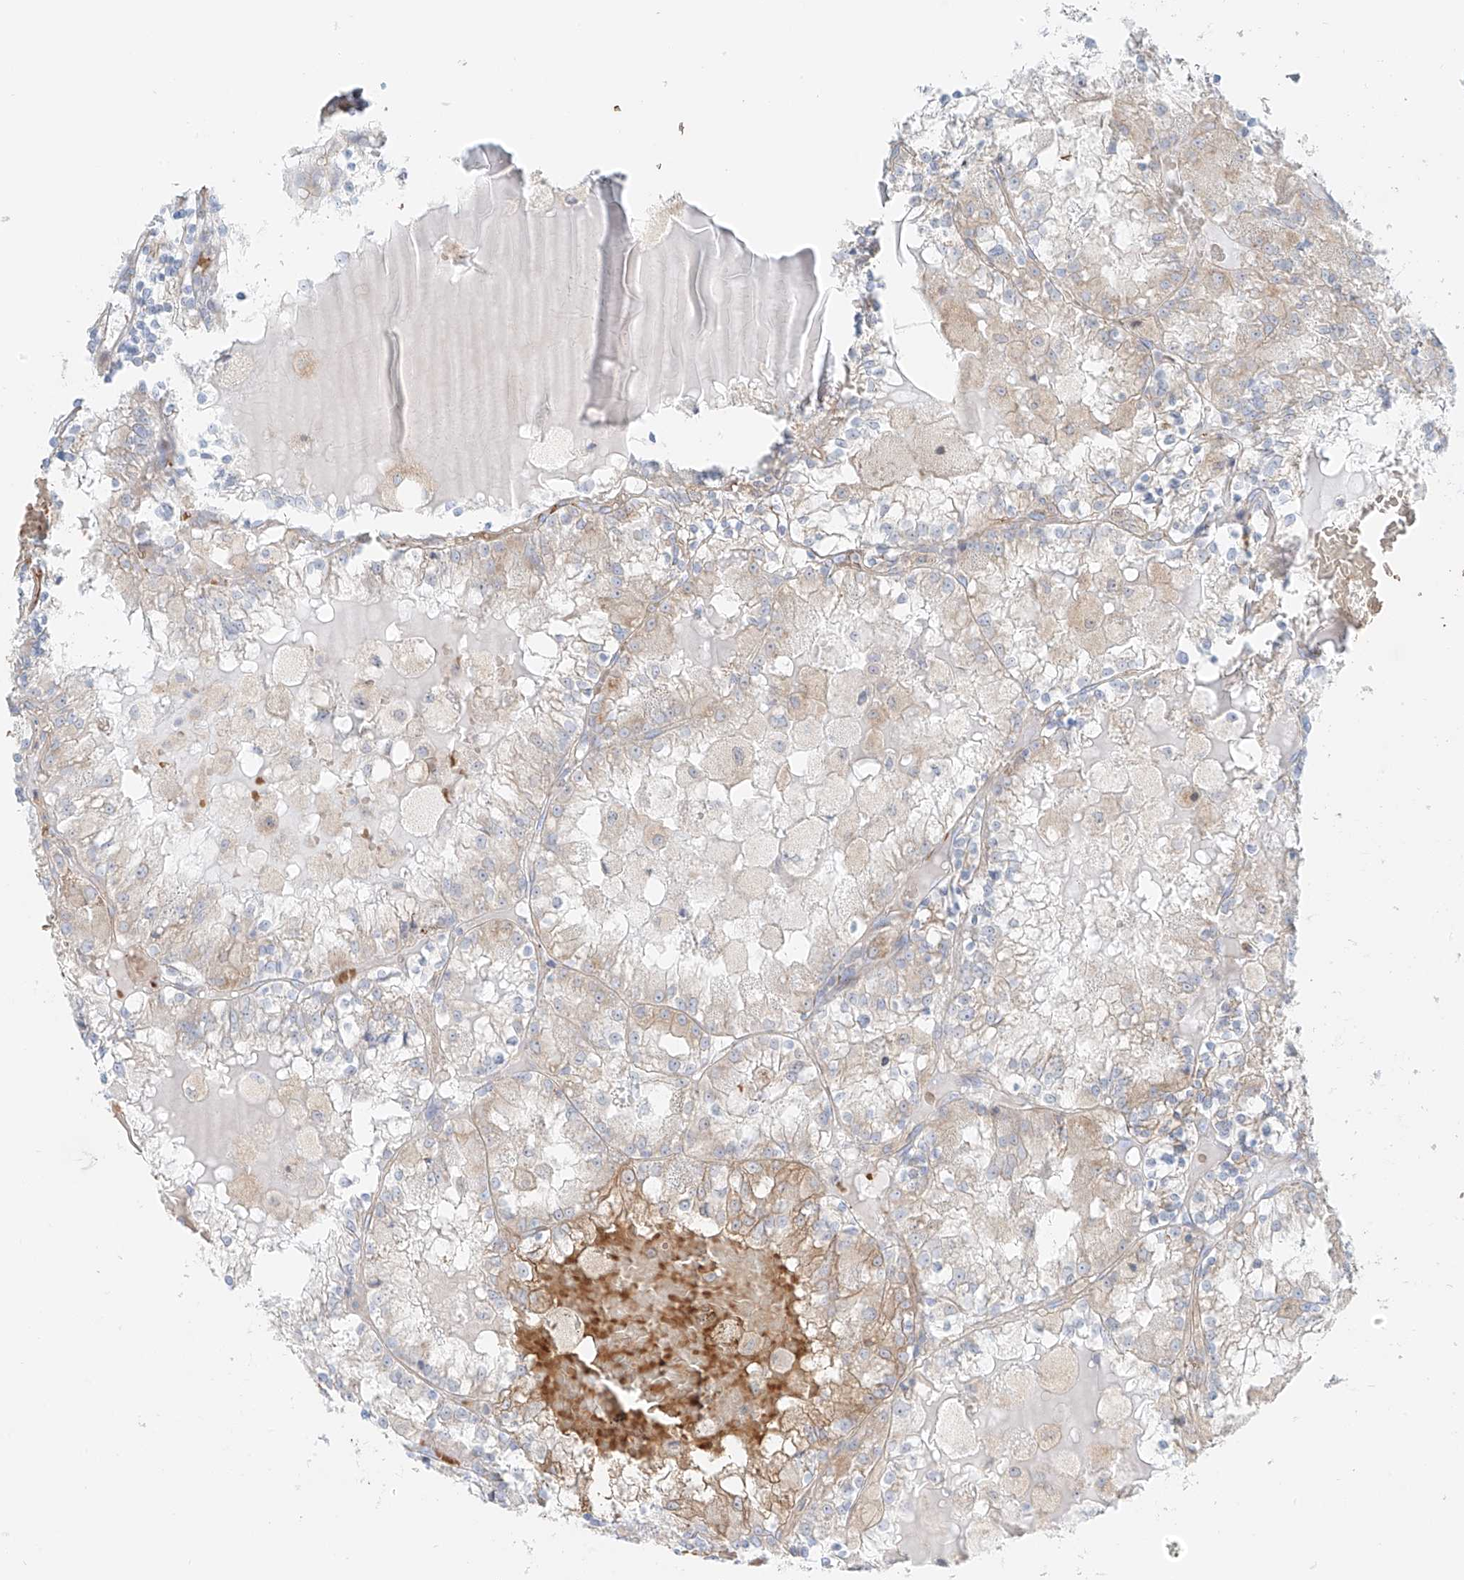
{"staining": {"intensity": "weak", "quantity": "<25%", "location": "cytoplasmic/membranous"}, "tissue": "renal cancer", "cell_type": "Tumor cells", "image_type": "cancer", "snomed": [{"axis": "morphology", "description": "Adenocarcinoma, NOS"}, {"axis": "topography", "description": "Kidney"}], "caption": "Human renal cancer stained for a protein using immunohistochemistry (IHC) demonstrates no expression in tumor cells.", "gene": "EIPR1", "patient": {"sex": "female", "age": 56}}